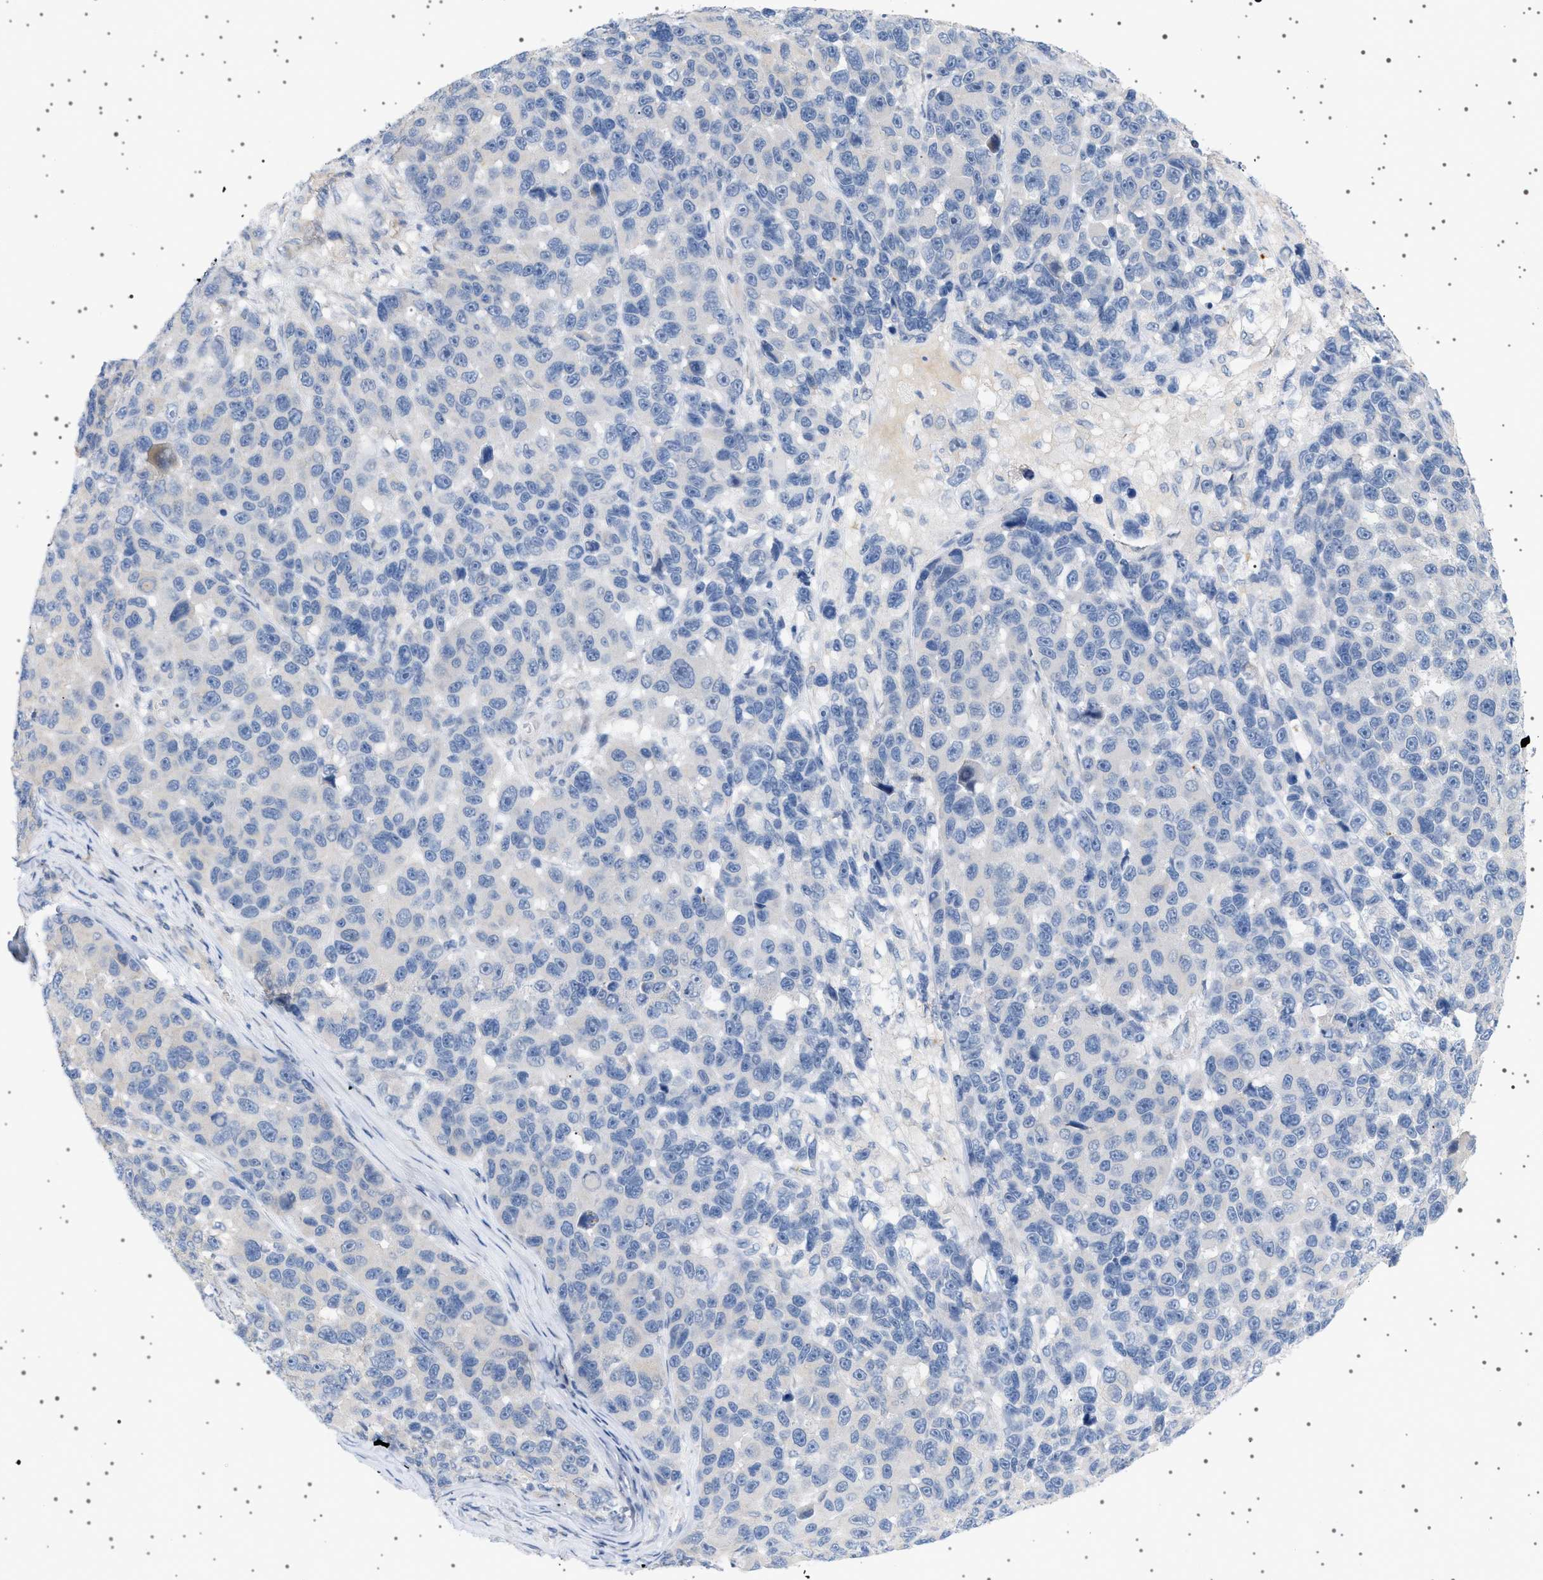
{"staining": {"intensity": "negative", "quantity": "none", "location": "none"}, "tissue": "melanoma", "cell_type": "Tumor cells", "image_type": "cancer", "snomed": [{"axis": "morphology", "description": "Malignant melanoma, NOS"}, {"axis": "topography", "description": "Skin"}], "caption": "High power microscopy histopathology image of an immunohistochemistry (IHC) image of malignant melanoma, revealing no significant expression in tumor cells. (DAB (3,3'-diaminobenzidine) immunohistochemistry (IHC) visualized using brightfield microscopy, high magnification).", "gene": "ADCY10", "patient": {"sex": "male", "age": 53}}